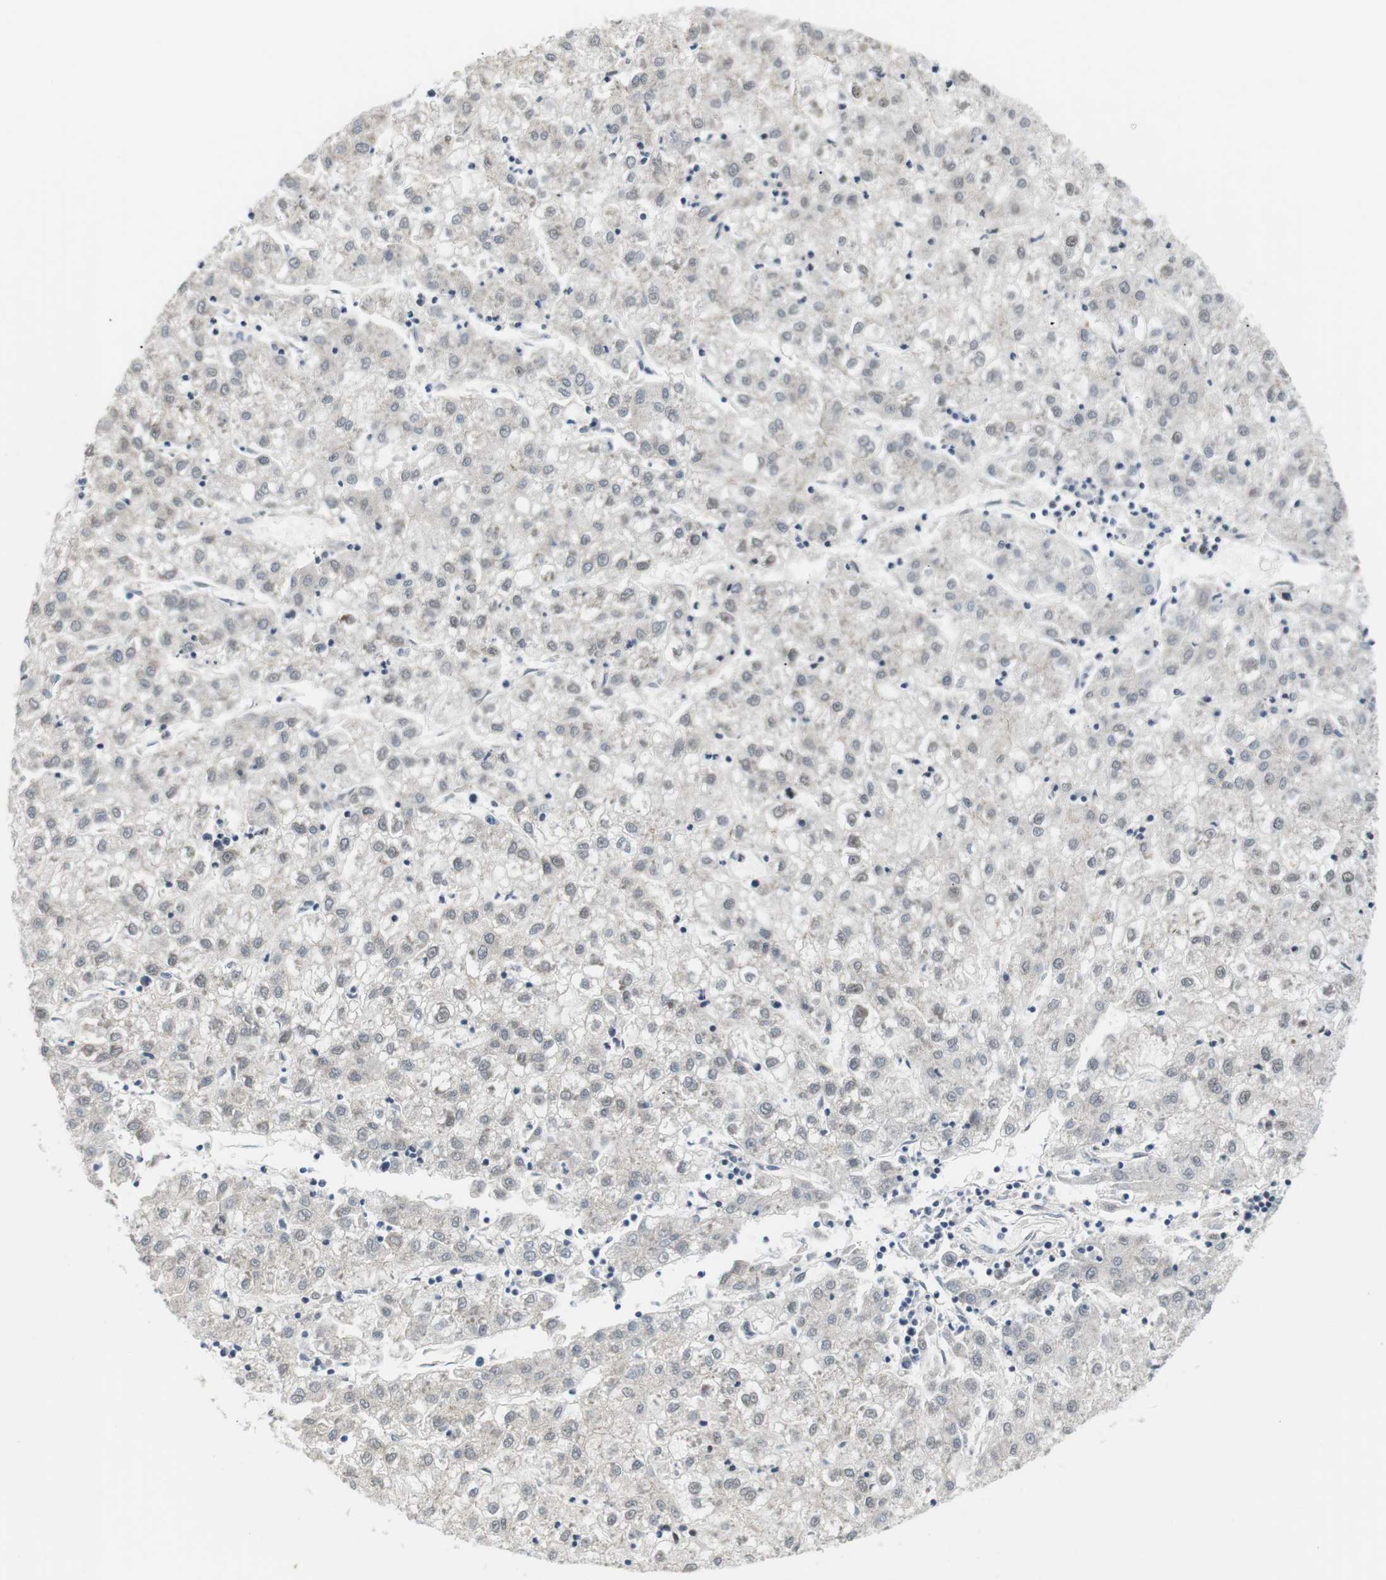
{"staining": {"intensity": "weak", "quantity": "<25%", "location": "nuclear"}, "tissue": "liver cancer", "cell_type": "Tumor cells", "image_type": "cancer", "snomed": [{"axis": "morphology", "description": "Carcinoma, Hepatocellular, NOS"}, {"axis": "topography", "description": "Liver"}], "caption": "Immunohistochemical staining of human liver hepatocellular carcinoma reveals no significant expression in tumor cells.", "gene": "CSNK2B", "patient": {"sex": "male", "age": 72}}